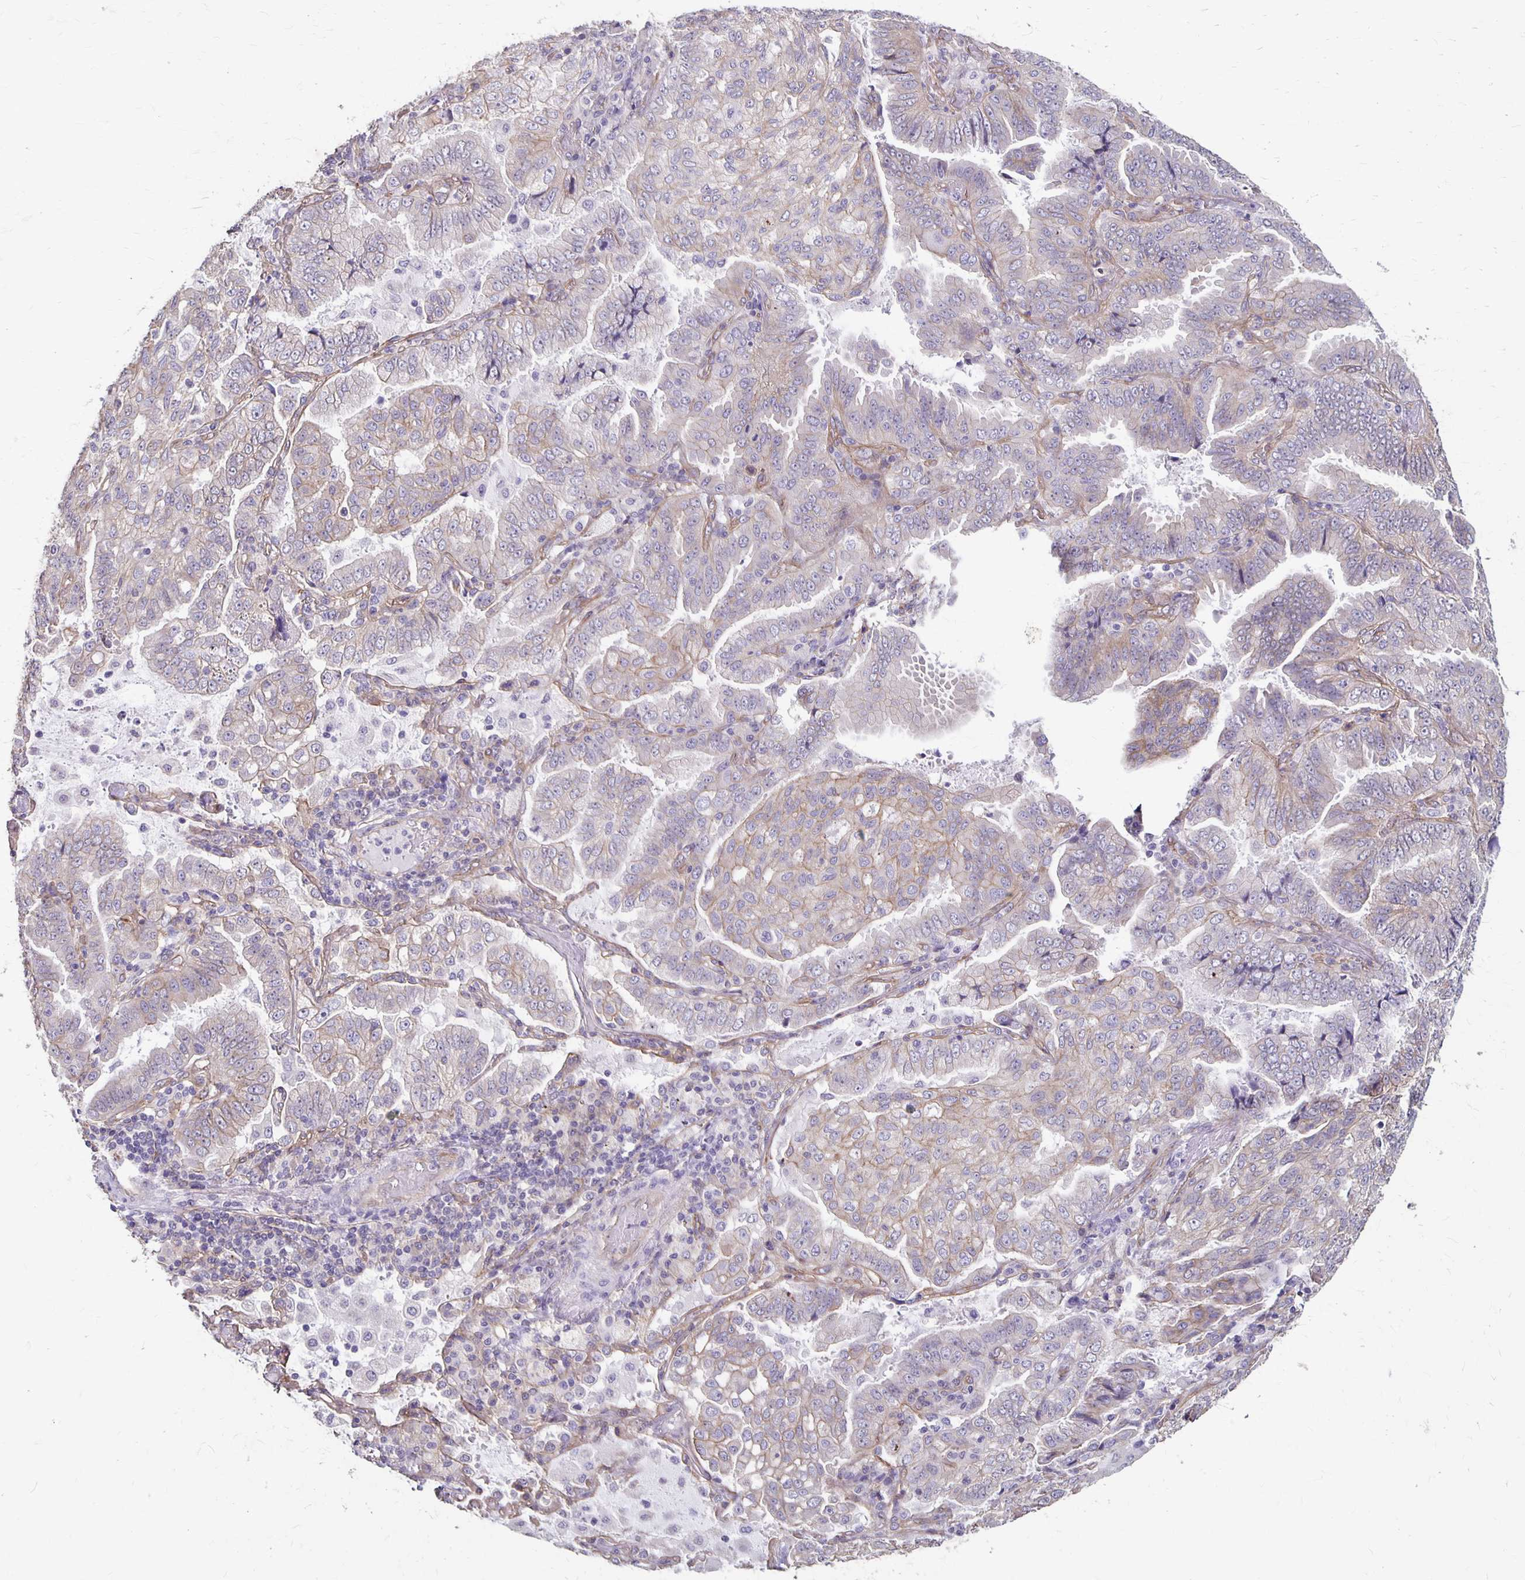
{"staining": {"intensity": "weak", "quantity": "<25%", "location": "cytoplasmic/membranous"}, "tissue": "lung cancer", "cell_type": "Tumor cells", "image_type": "cancer", "snomed": [{"axis": "morphology", "description": "Aneuploidy"}, {"axis": "morphology", "description": "Adenocarcinoma, NOS"}, {"axis": "morphology", "description": "Adenocarcinoma, metastatic, NOS"}, {"axis": "topography", "description": "Lymph node"}, {"axis": "topography", "description": "Lung"}], "caption": "The photomicrograph displays no significant staining in tumor cells of metastatic adenocarcinoma (lung). (Immunohistochemistry (ihc), brightfield microscopy, high magnification).", "gene": "PPP1R3E", "patient": {"sex": "female", "age": 48}}